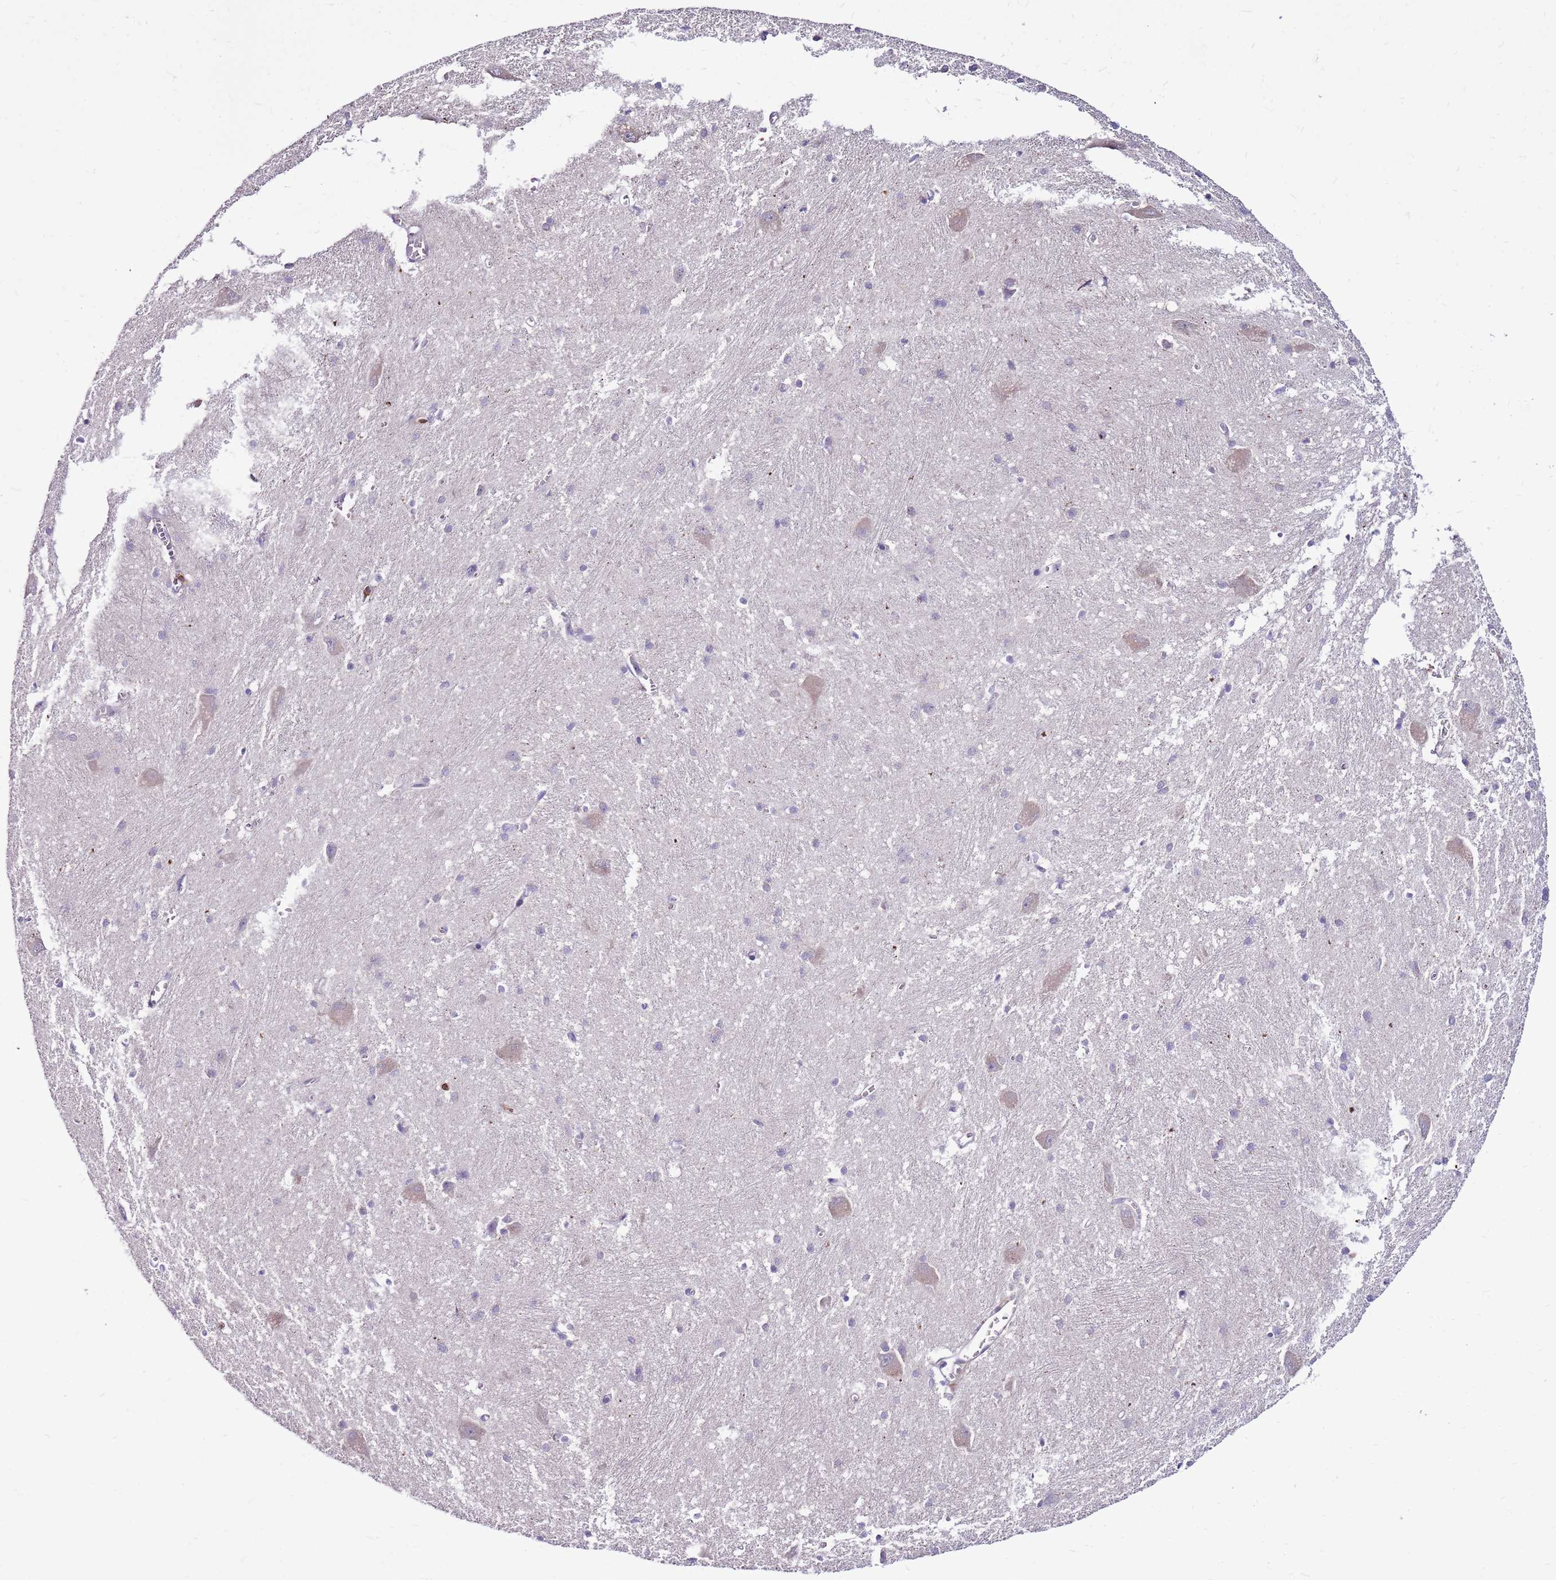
{"staining": {"intensity": "negative", "quantity": "none", "location": "none"}, "tissue": "caudate", "cell_type": "Glial cells", "image_type": "normal", "snomed": [{"axis": "morphology", "description": "Normal tissue, NOS"}, {"axis": "topography", "description": "Lateral ventricle wall"}], "caption": "Immunohistochemical staining of benign caudate reveals no significant positivity in glial cells. (Brightfield microscopy of DAB immunohistochemistry (IHC) at high magnification).", "gene": "ZSWIM1", "patient": {"sex": "male", "age": 37}}